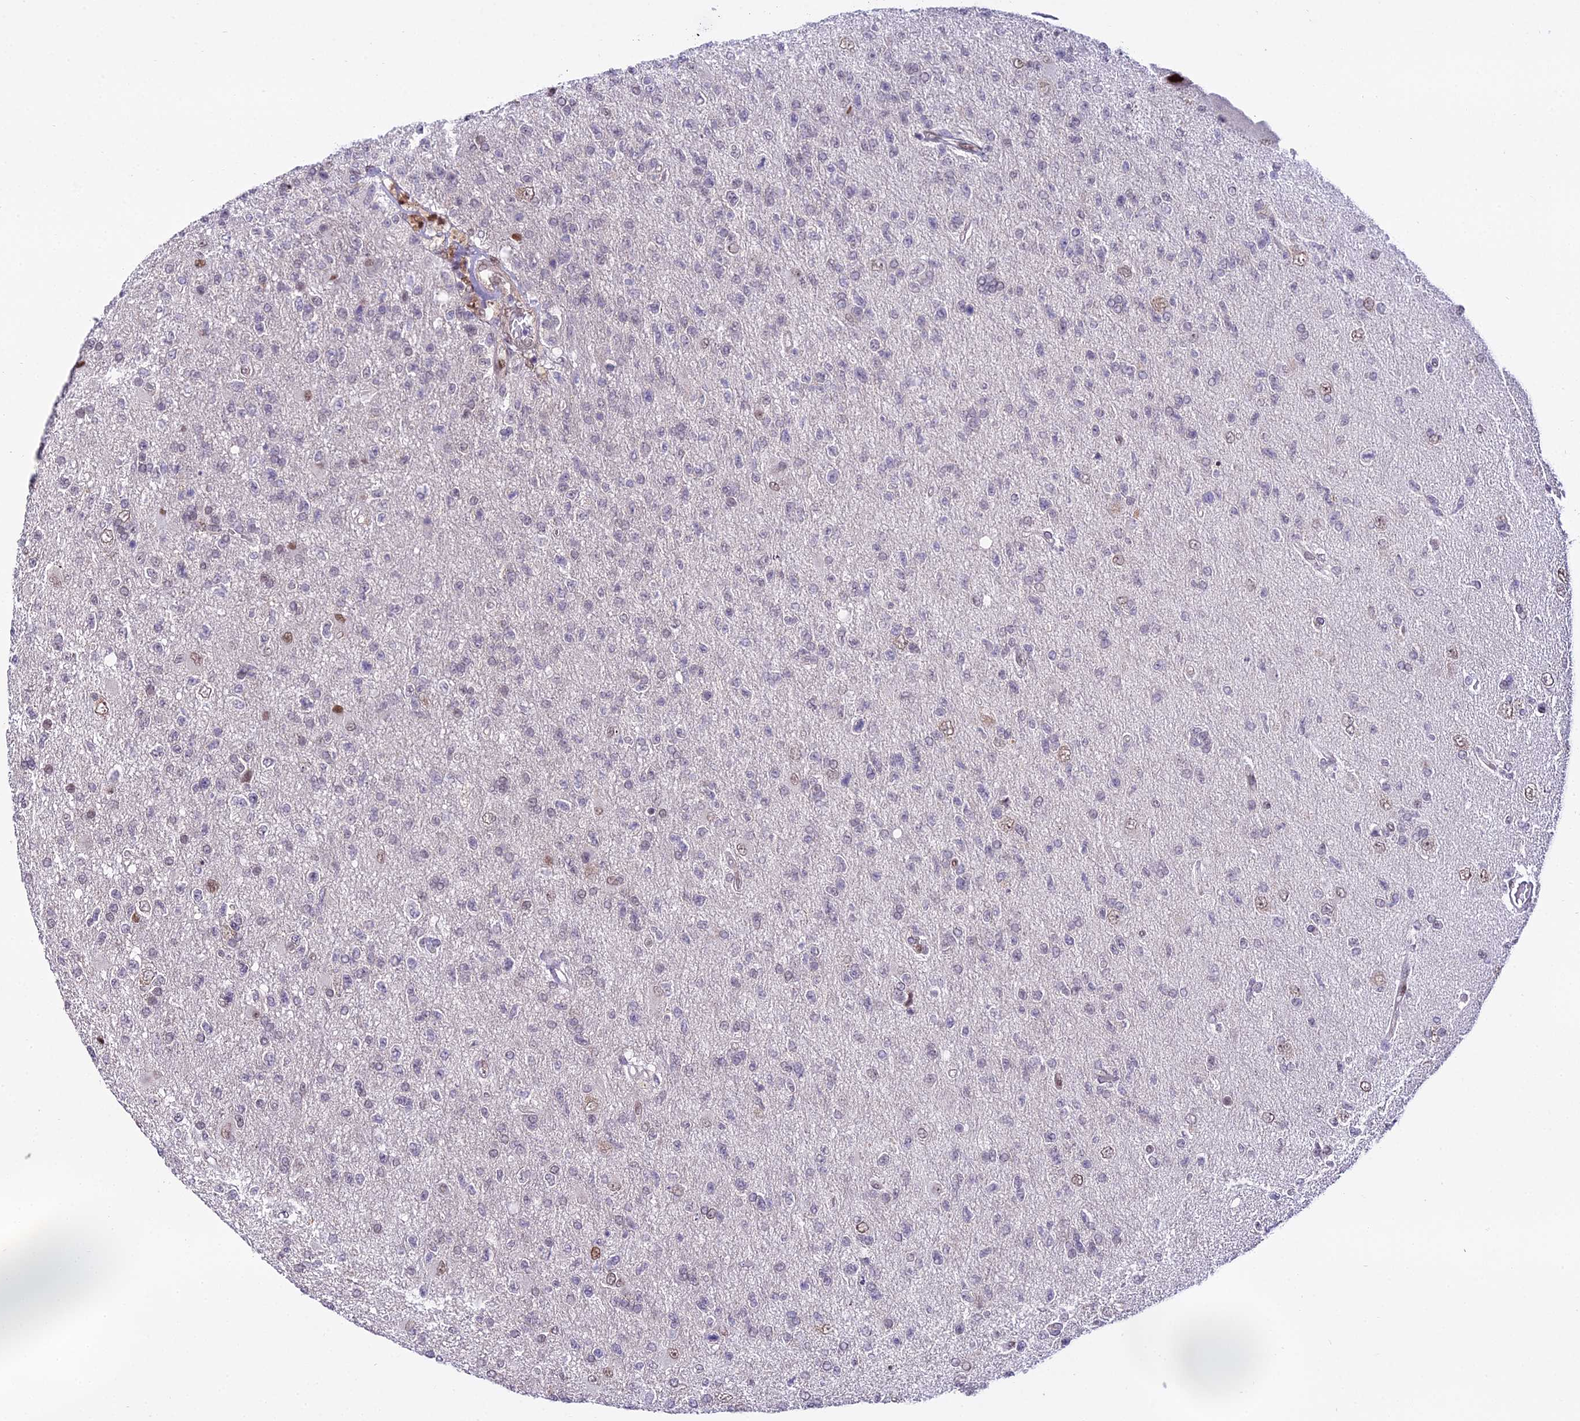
{"staining": {"intensity": "moderate", "quantity": "<25%", "location": "nuclear"}, "tissue": "glioma", "cell_type": "Tumor cells", "image_type": "cancer", "snomed": [{"axis": "morphology", "description": "Glioma, malignant, High grade"}, {"axis": "topography", "description": "Brain"}], "caption": "An image showing moderate nuclear staining in about <25% of tumor cells in malignant high-grade glioma, as visualized by brown immunohistochemical staining.", "gene": "ZNF707", "patient": {"sex": "male", "age": 56}}